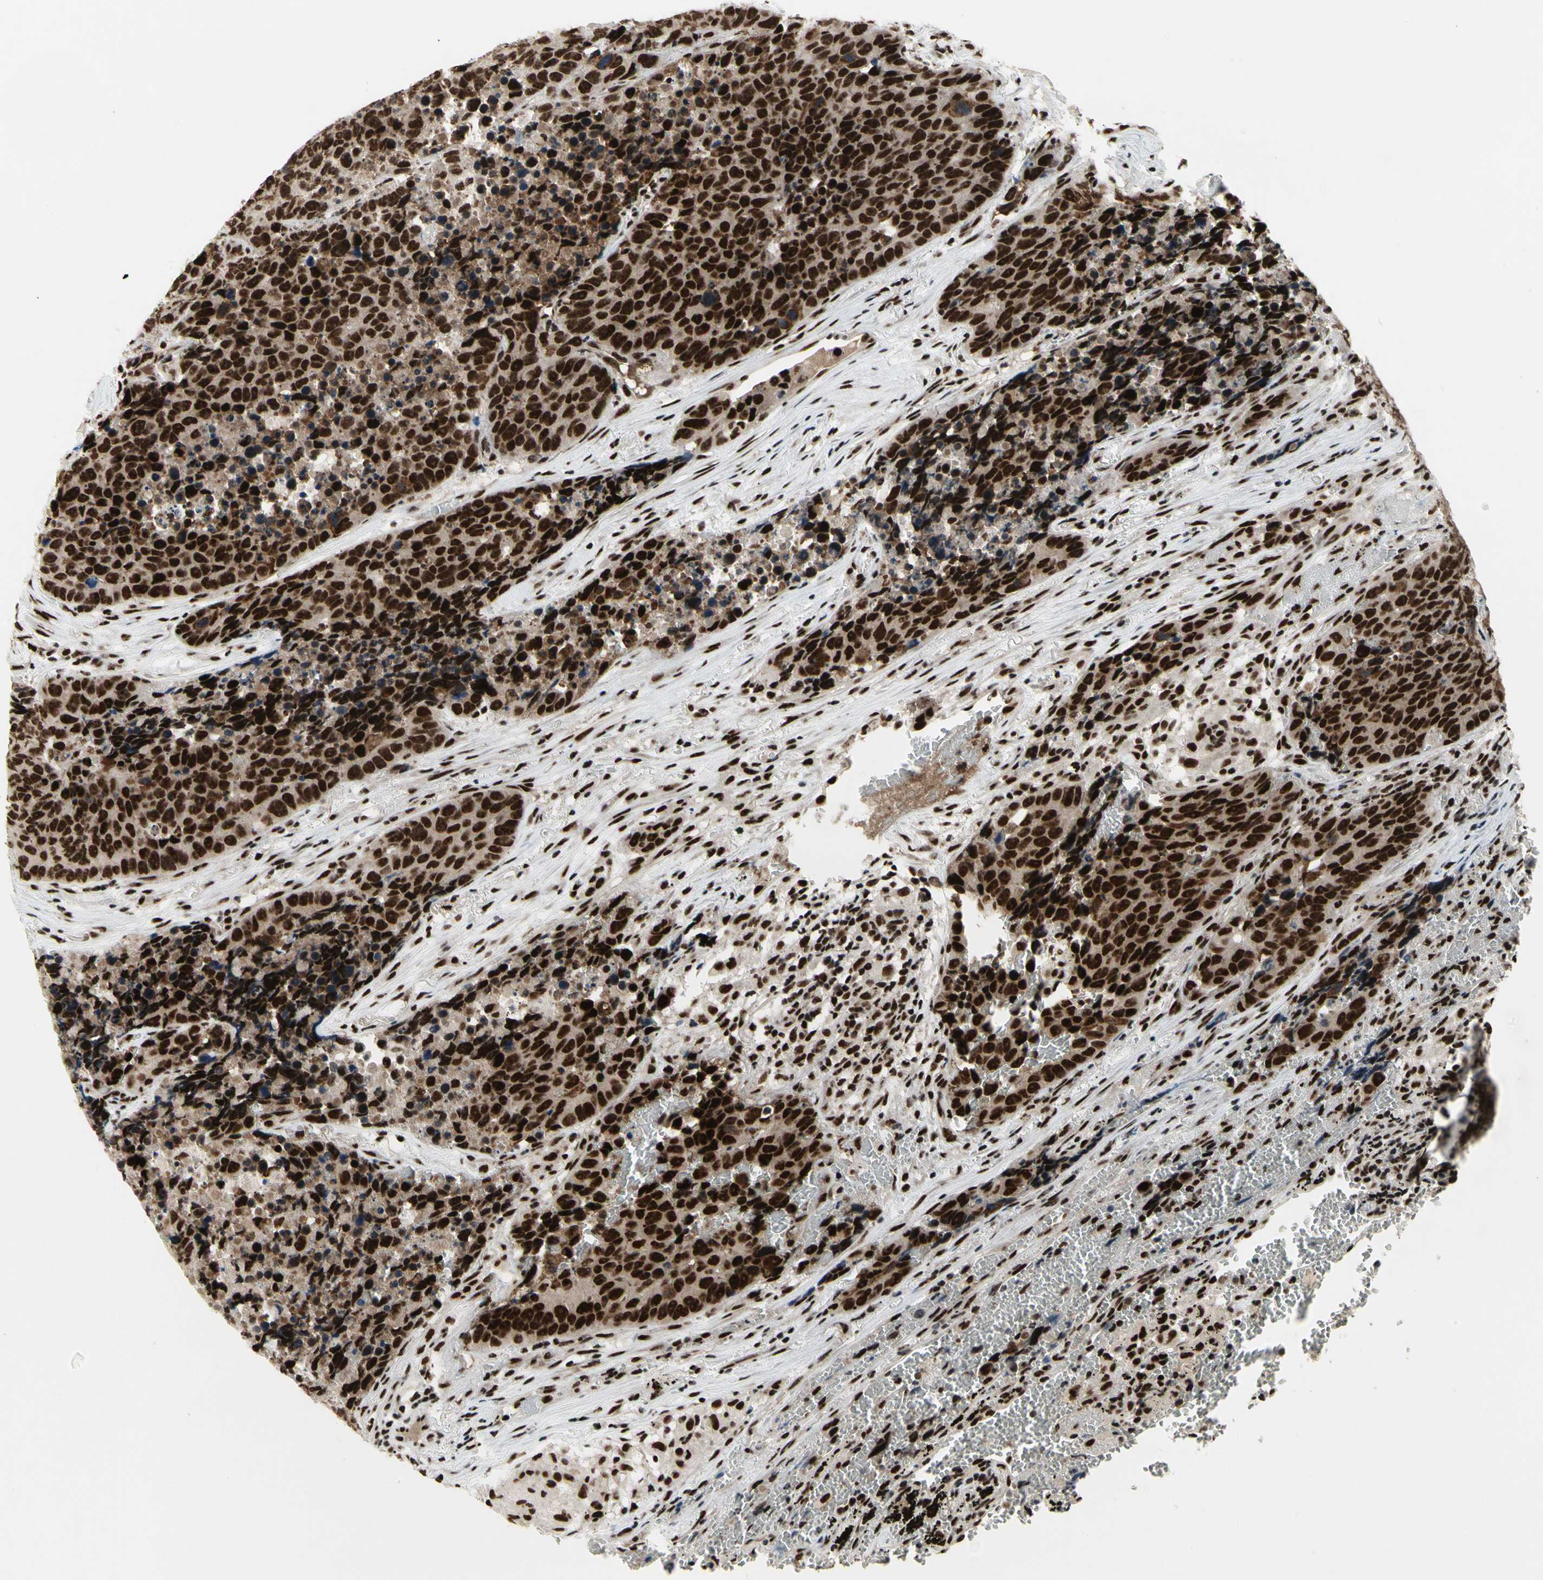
{"staining": {"intensity": "strong", "quantity": ">75%", "location": "nuclear"}, "tissue": "carcinoid", "cell_type": "Tumor cells", "image_type": "cancer", "snomed": [{"axis": "morphology", "description": "Carcinoid, malignant, NOS"}, {"axis": "topography", "description": "Lung"}], "caption": "A histopathology image of human malignant carcinoid stained for a protein displays strong nuclear brown staining in tumor cells.", "gene": "SRSF11", "patient": {"sex": "male", "age": 60}}